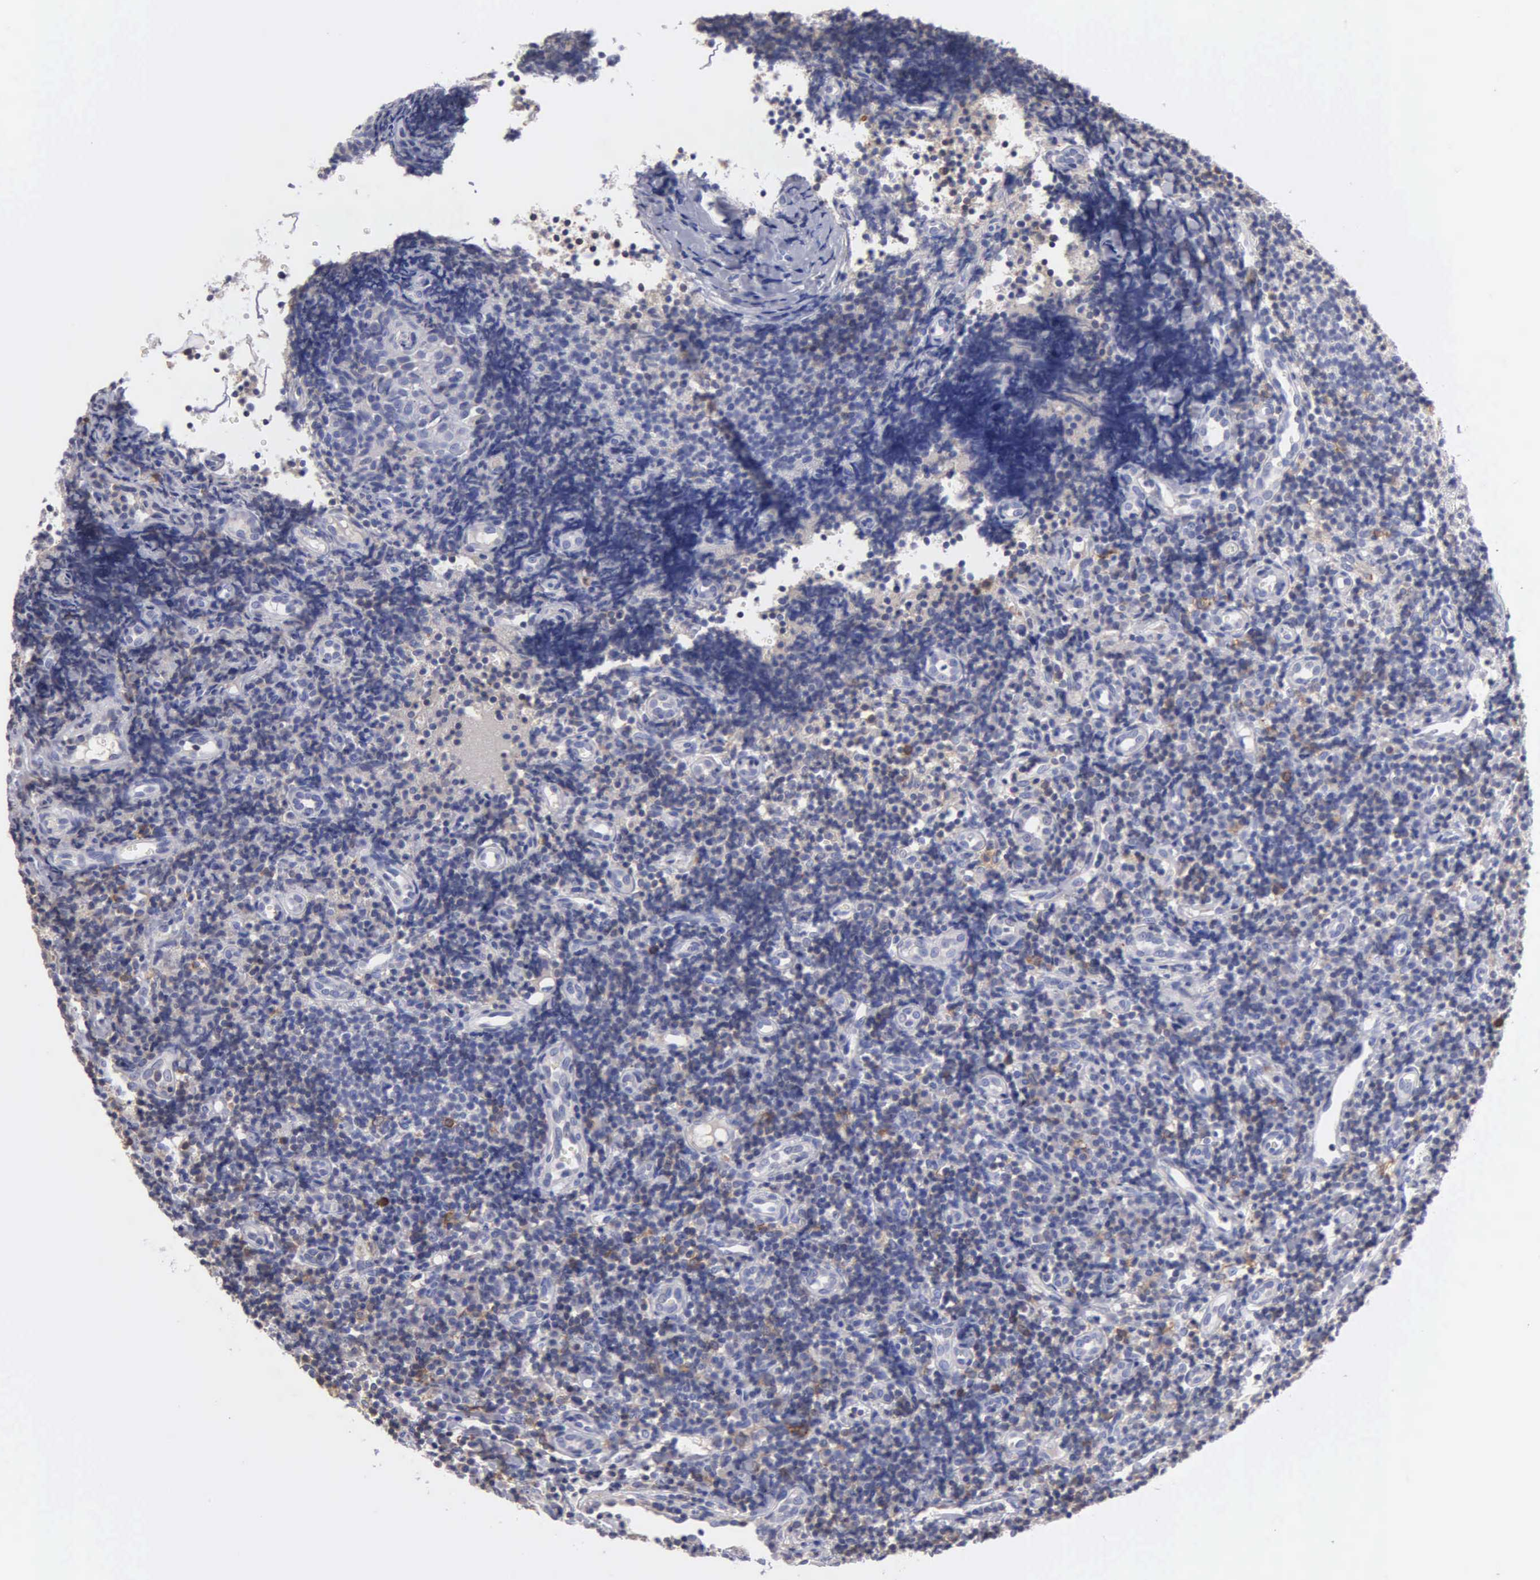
{"staining": {"intensity": "negative", "quantity": "none", "location": "none"}, "tissue": "tonsil", "cell_type": "Germinal center cells", "image_type": "normal", "snomed": [{"axis": "morphology", "description": "Normal tissue, NOS"}, {"axis": "topography", "description": "Tonsil"}], "caption": "This is a image of immunohistochemistry (IHC) staining of normal tonsil, which shows no positivity in germinal center cells. (Immunohistochemistry, brightfield microscopy, high magnification).", "gene": "PTGS2", "patient": {"sex": "female", "age": 58}}